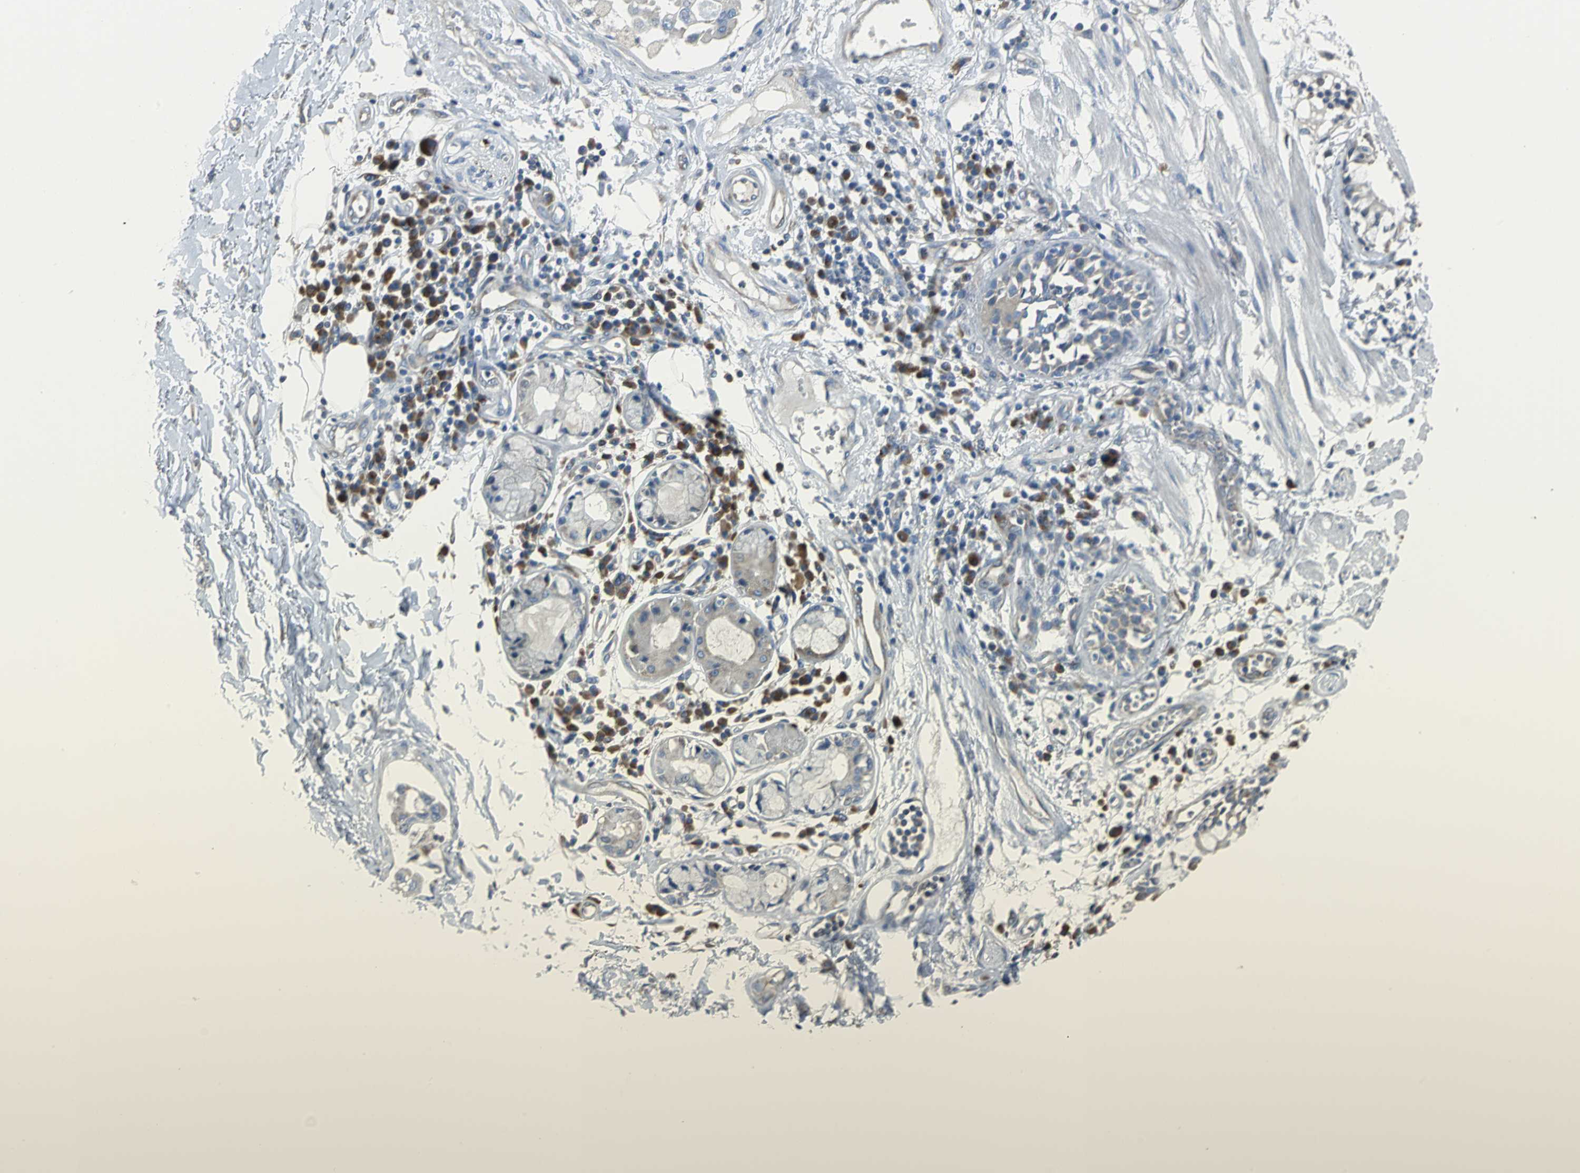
{"staining": {"intensity": "negative", "quantity": "none", "location": "none"}, "tissue": "adipose tissue", "cell_type": "Adipocytes", "image_type": "normal", "snomed": [{"axis": "morphology", "description": "Normal tissue, NOS"}, {"axis": "morphology", "description": "Adenocarcinoma, NOS"}, {"axis": "topography", "description": "Cartilage tissue"}, {"axis": "topography", "description": "Bronchus"}, {"axis": "topography", "description": "Lung"}], "caption": "IHC photomicrograph of normal adipose tissue stained for a protein (brown), which exhibits no staining in adipocytes. The staining is performed using DAB (3,3'-diaminobenzidine) brown chromogen with nuclei counter-stained in using hematoxylin.", "gene": "EIF5A", "patient": {"sex": "female", "age": 67}}